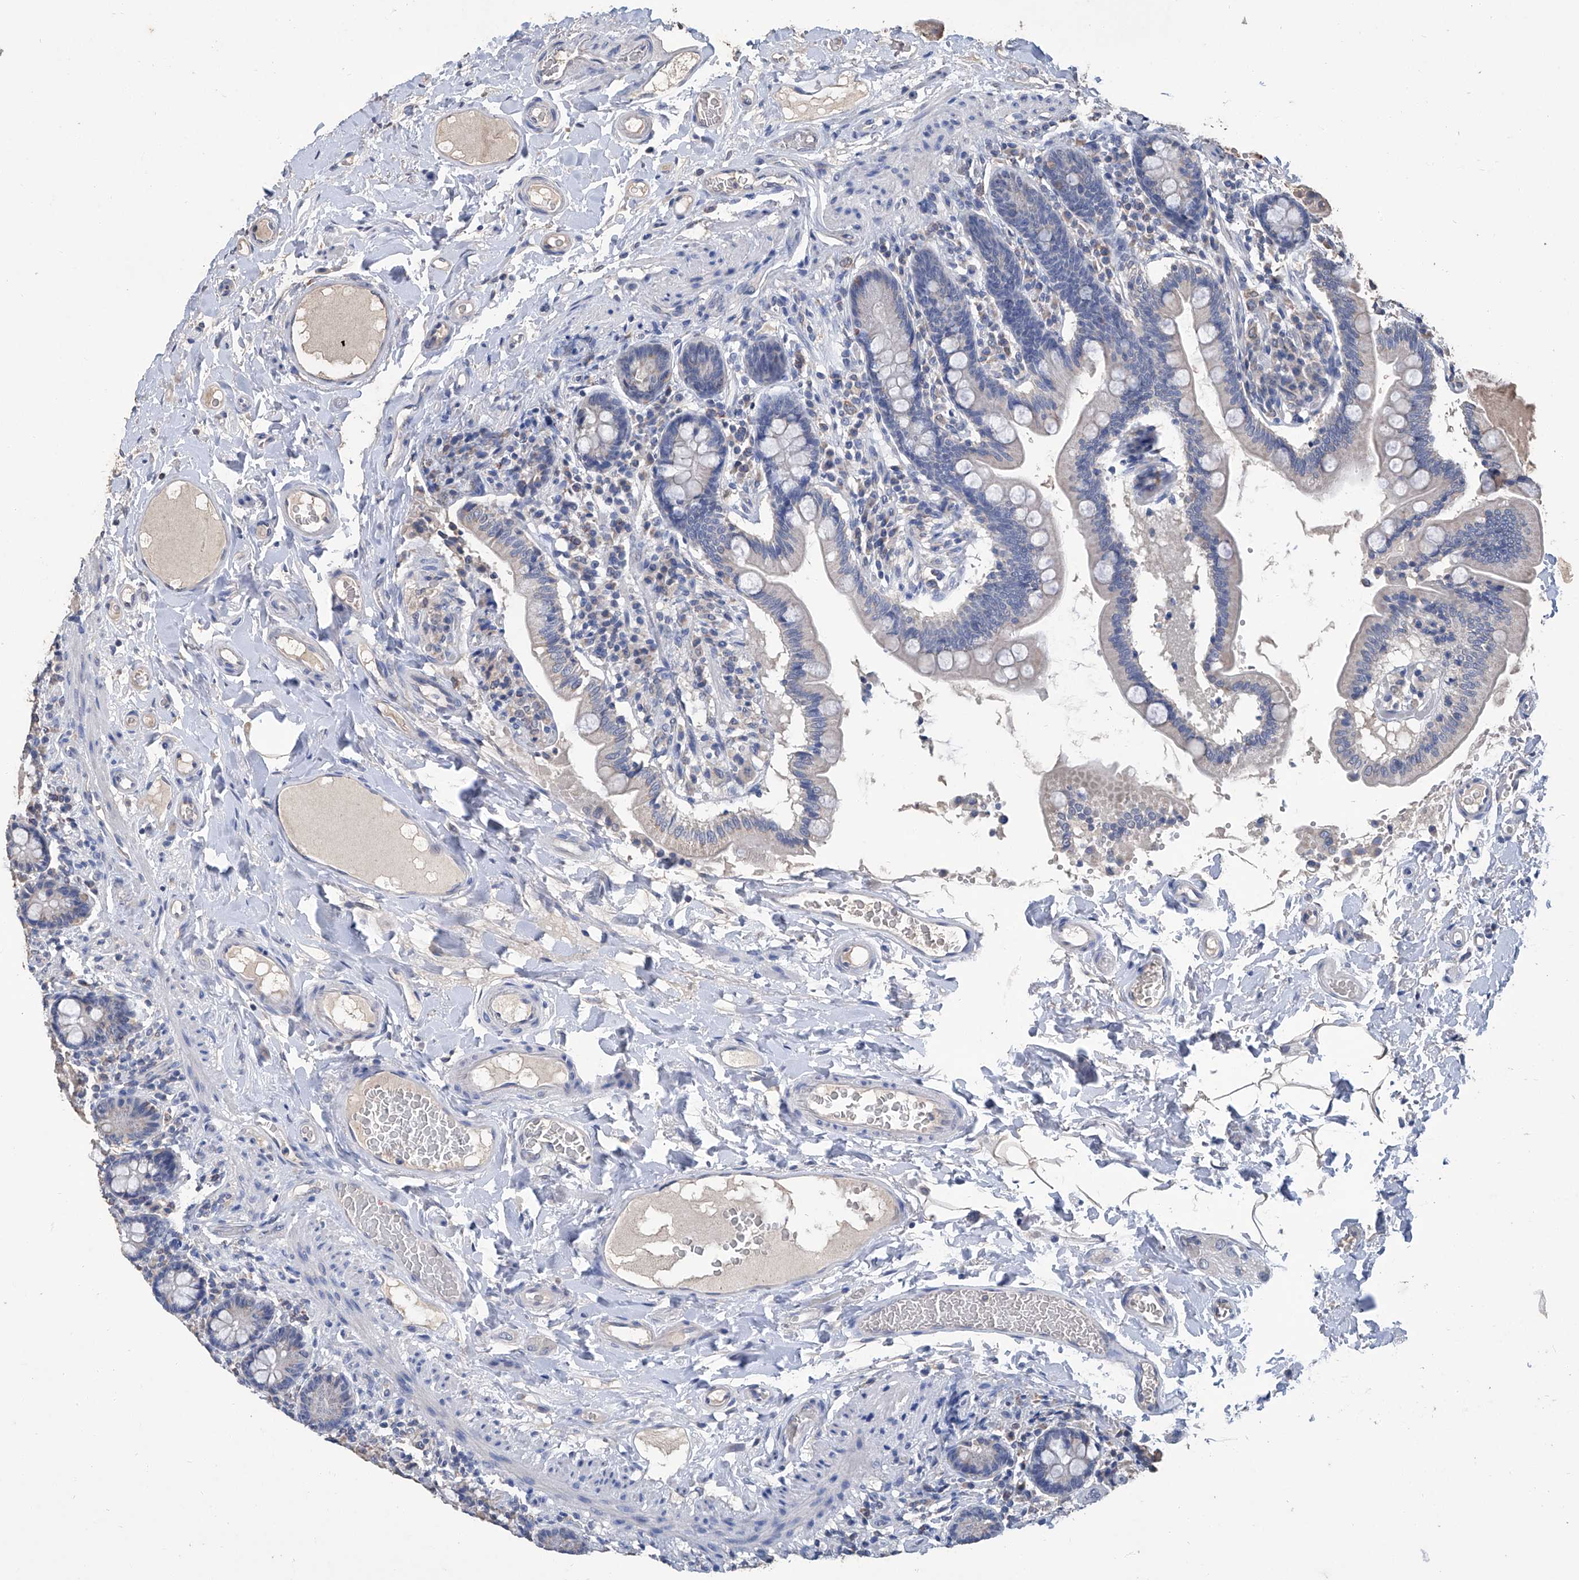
{"staining": {"intensity": "negative", "quantity": "none", "location": "none"}, "tissue": "small intestine", "cell_type": "Glandular cells", "image_type": "normal", "snomed": [{"axis": "morphology", "description": "Normal tissue, NOS"}, {"axis": "topography", "description": "Small intestine"}], "caption": "Immunohistochemistry (IHC) histopathology image of unremarkable small intestine stained for a protein (brown), which shows no staining in glandular cells. (Stains: DAB immunohistochemistry with hematoxylin counter stain, Microscopy: brightfield microscopy at high magnification).", "gene": "GPT", "patient": {"sex": "female", "age": 64}}